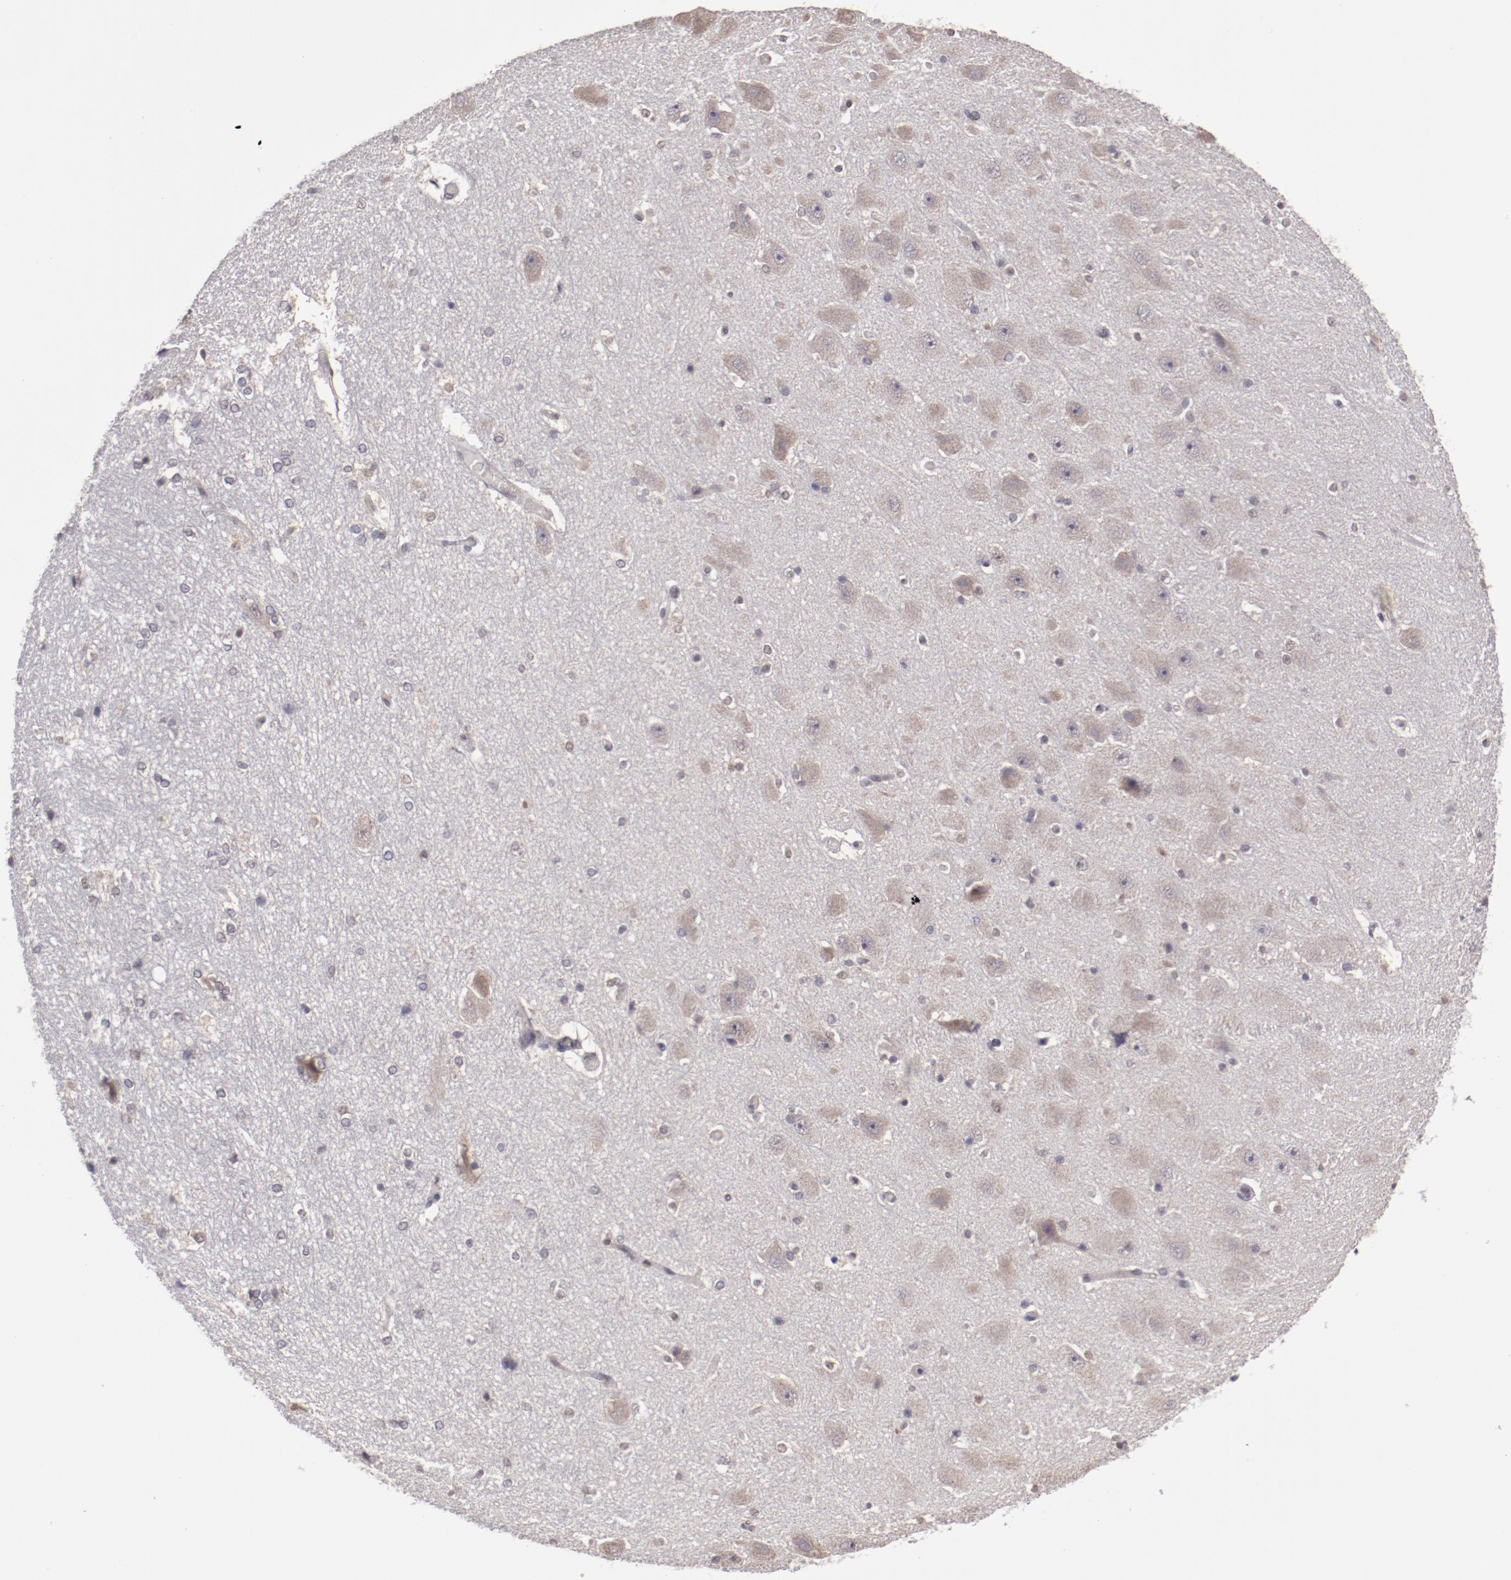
{"staining": {"intensity": "weak", "quantity": "<25%", "location": "nuclear"}, "tissue": "hippocampus", "cell_type": "Glial cells", "image_type": "normal", "snomed": [{"axis": "morphology", "description": "Normal tissue, NOS"}, {"axis": "topography", "description": "Hippocampus"}], "caption": "This photomicrograph is of benign hippocampus stained with immunohistochemistry (IHC) to label a protein in brown with the nuclei are counter-stained blue. There is no staining in glial cells. (Brightfield microscopy of DAB (3,3'-diaminobenzidine) IHC at high magnification).", "gene": "ARNT", "patient": {"sex": "female", "age": 19}}